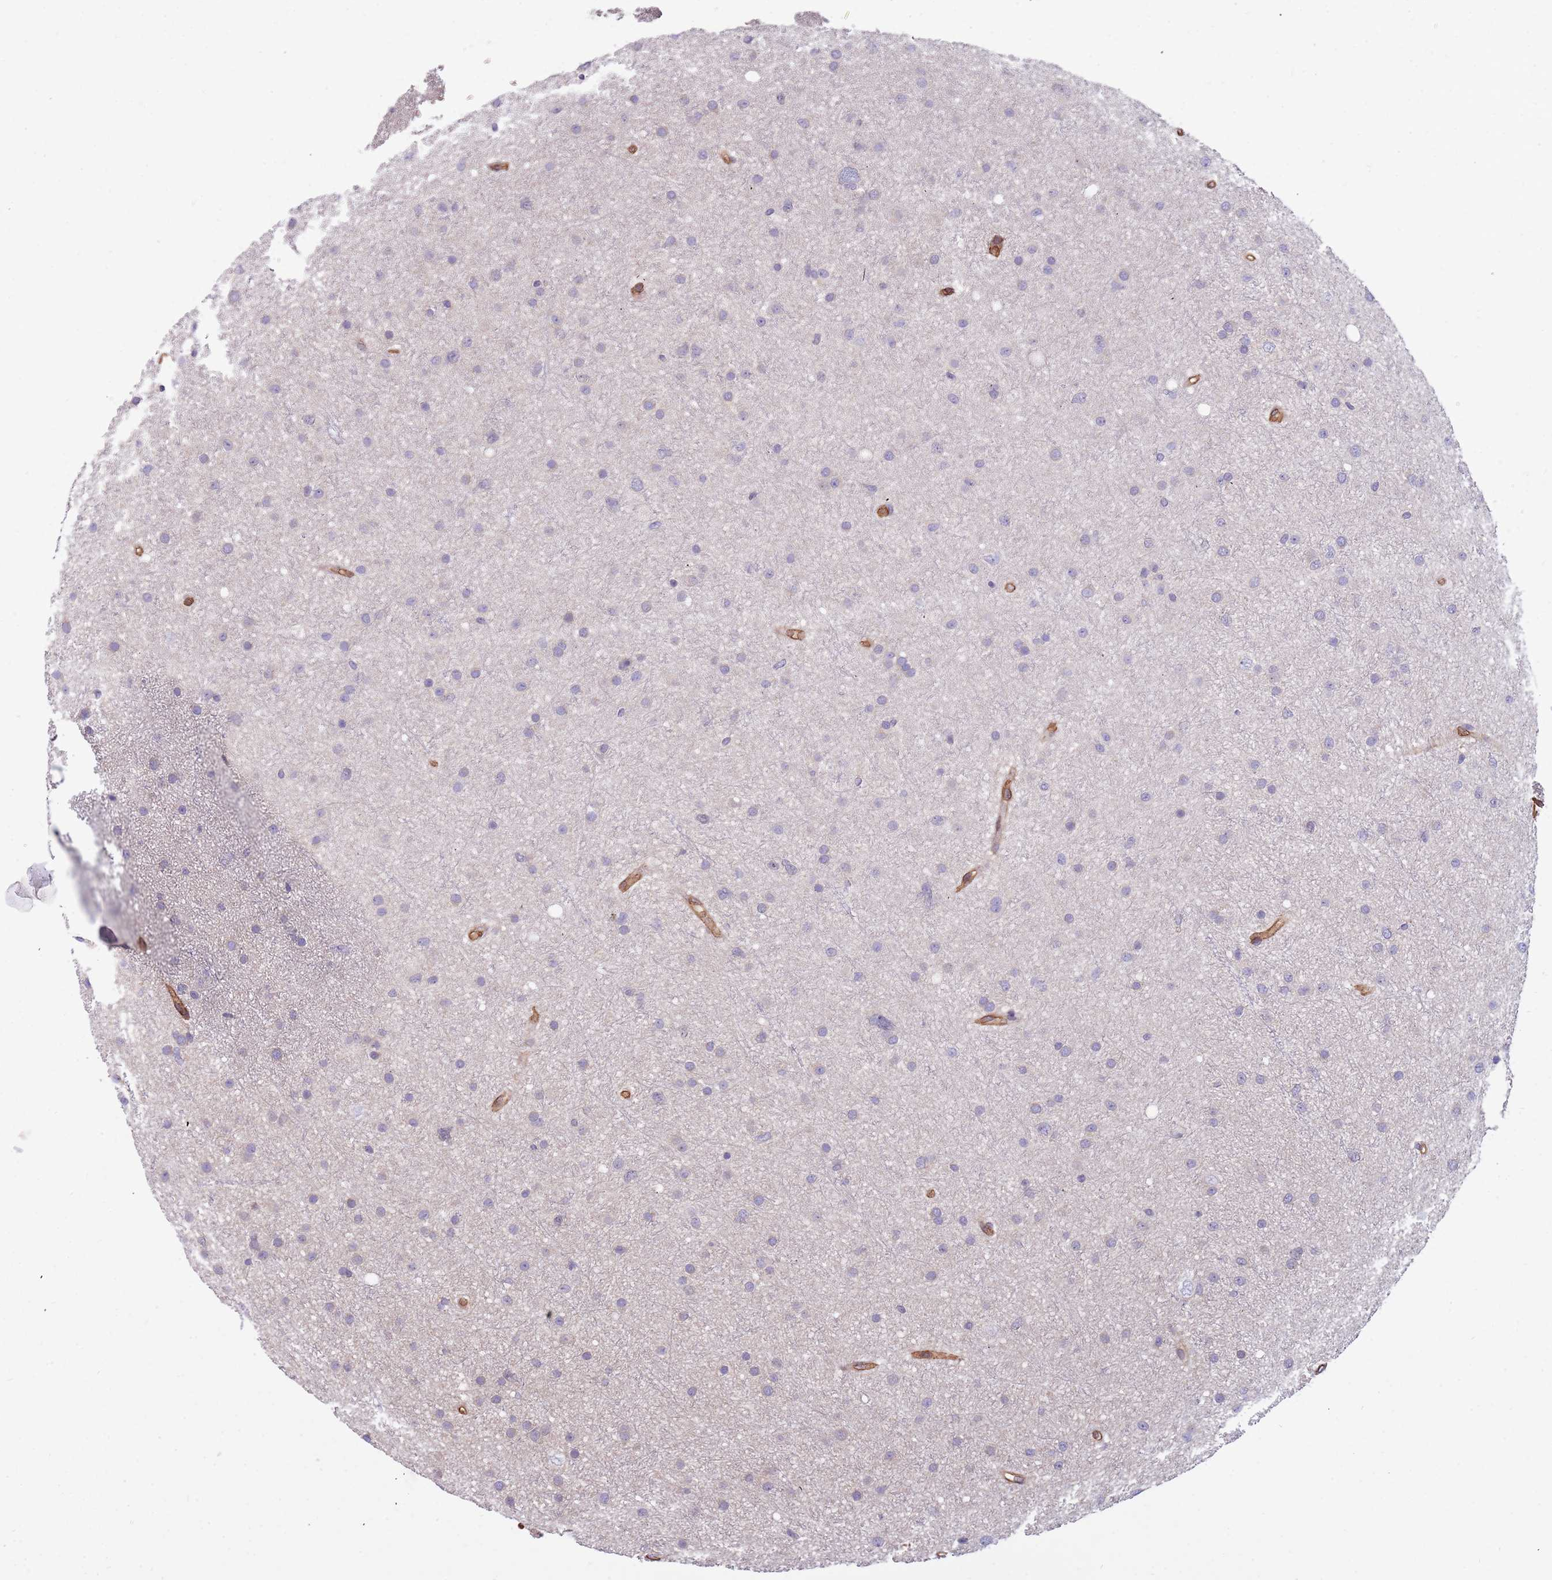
{"staining": {"intensity": "negative", "quantity": "none", "location": "none"}, "tissue": "glioma", "cell_type": "Tumor cells", "image_type": "cancer", "snomed": [{"axis": "morphology", "description": "Glioma, malignant, Low grade"}, {"axis": "topography", "description": "Cerebral cortex"}], "caption": "Malignant glioma (low-grade) was stained to show a protein in brown. There is no significant staining in tumor cells. Brightfield microscopy of immunohistochemistry (IHC) stained with DAB (3,3'-diaminobenzidine) (brown) and hematoxylin (blue), captured at high magnification.", "gene": "ARHGEF5", "patient": {"sex": "female", "age": 39}}